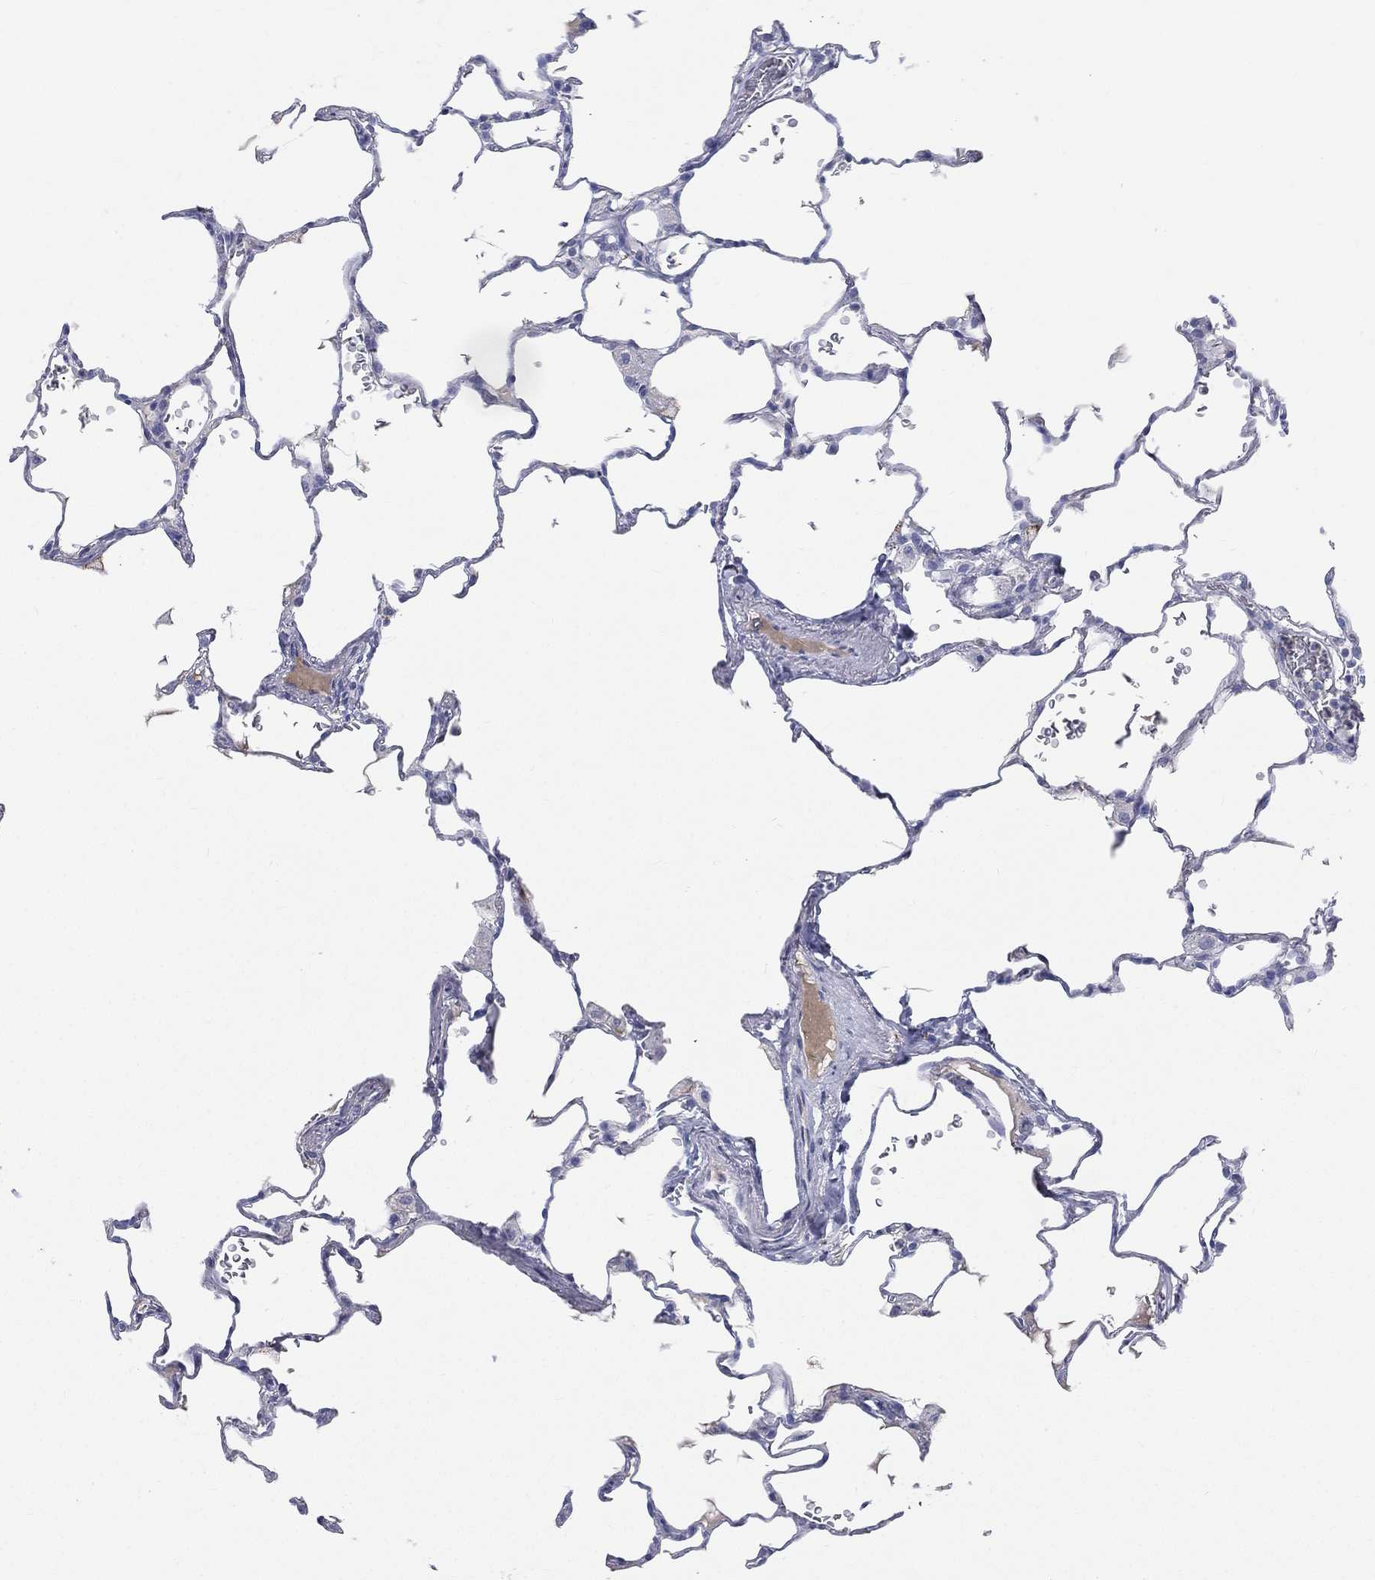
{"staining": {"intensity": "negative", "quantity": "none", "location": "none"}, "tissue": "lung", "cell_type": "Alveolar cells", "image_type": "normal", "snomed": [{"axis": "morphology", "description": "Normal tissue, NOS"}, {"axis": "morphology", "description": "Adenocarcinoma, metastatic, NOS"}, {"axis": "topography", "description": "Lung"}], "caption": "There is no significant staining in alveolar cells of lung. The staining was performed using DAB (3,3'-diaminobenzidine) to visualize the protein expression in brown, while the nuclei were stained in blue with hematoxylin (Magnification: 20x).", "gene": "HP", "patient": {"sex": "male", "age": 45}}